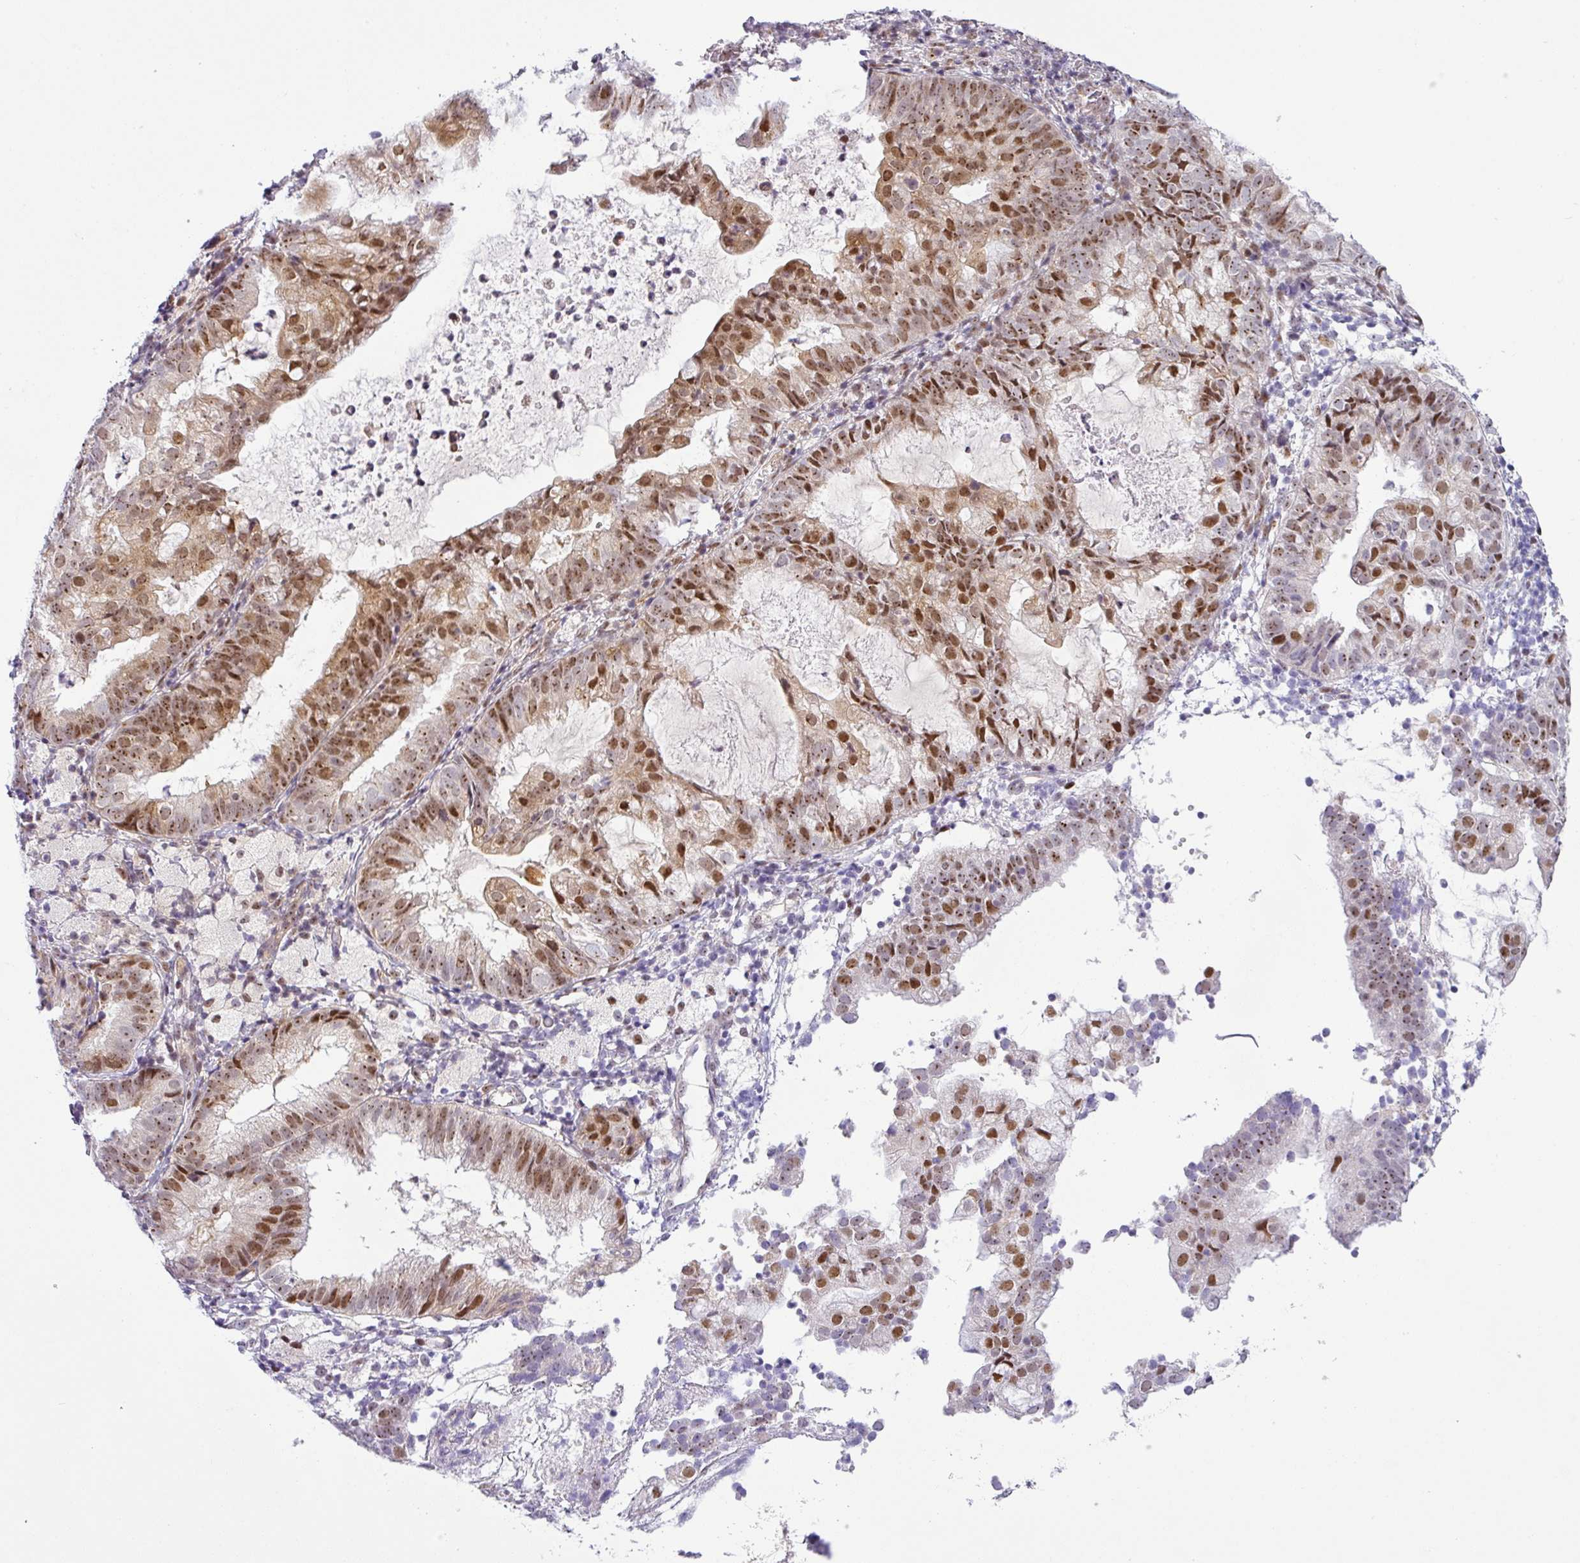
{"staining": {"intensity": "moderate", "quantity": ">75%", "location": "cytoplasmic/membranous,nuclear"}, "tissue": "endometrial cancer", "cell_type": "Tumor cells", "image_type": "cancer", "snomed": [{"axis": "morphology", "description": "Adenocarcinoma, NOS"}, {"axis": "topography", "description": "Endometrium"}], "caption": "The immunohistochemical stain labels moderate cytoplasmic/membranous and nuclear positivity in tumor cells of adenocarcinoma (endometrial) tissue.", "gene": "NDUFB2", "patient": {"sex": "female", "age": 80}}